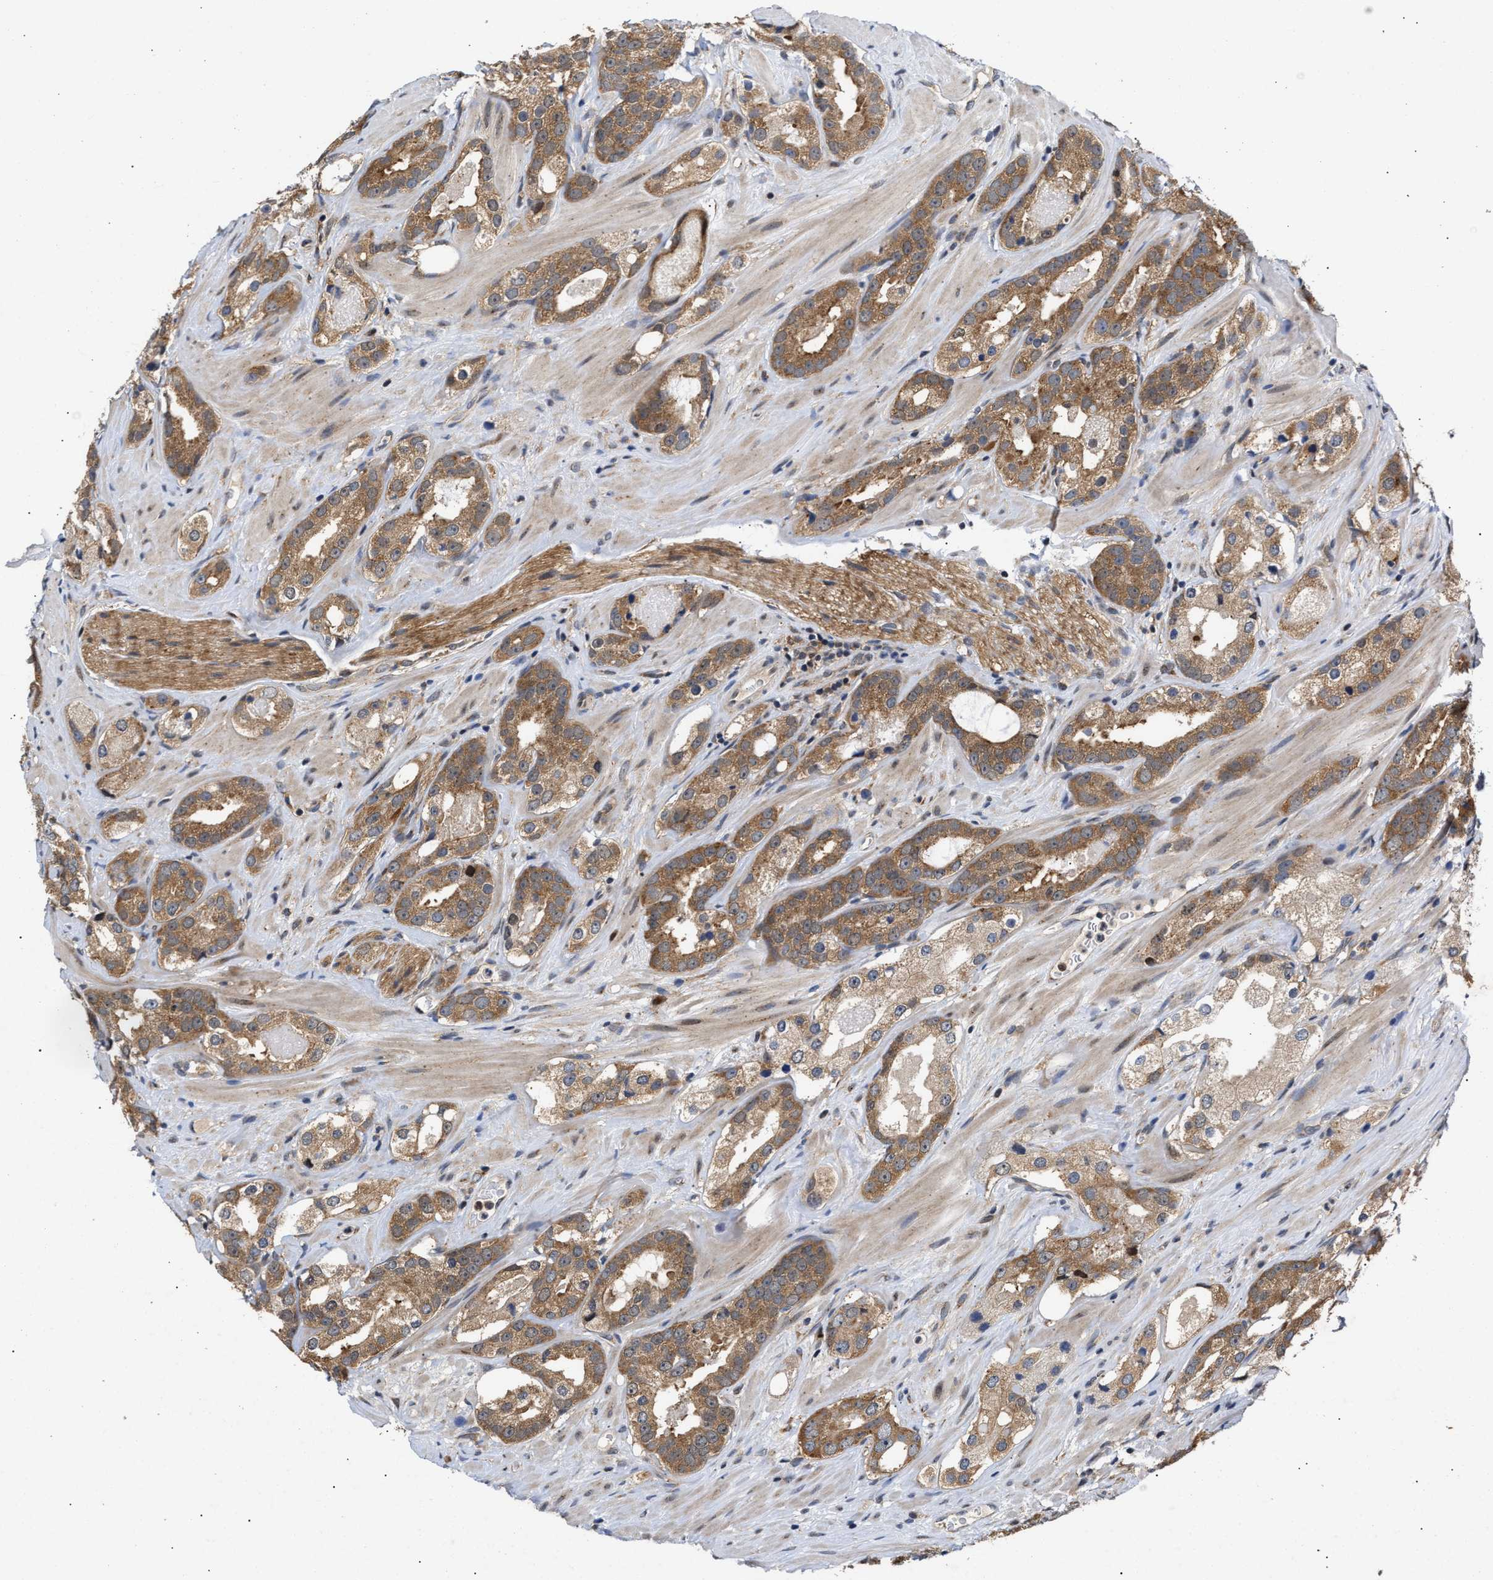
{"staining": {"intensity": "moderate", "quantity": ">75%", "location": "cytoplasmic/membranous"}, "tissue": "prostate cancer", "cell_type": "Tumor cells", "image_type": "cancer", "snomed": [{"axis": "morphology", "description": "Adenocarcinoma, High grade"}, {"axis": "topography", "description": "Prostate"}], "caption": "Immunohistochemistry (IHC) micrograph of human prostate cancer stained for a protein (brown), which demonstrates medium levels of moderate cytoplasmic/membranous expression in approximately >75% of tumor cells.", "gene": "CLIP2", "patient": {"sex": "male", "age": 63}}